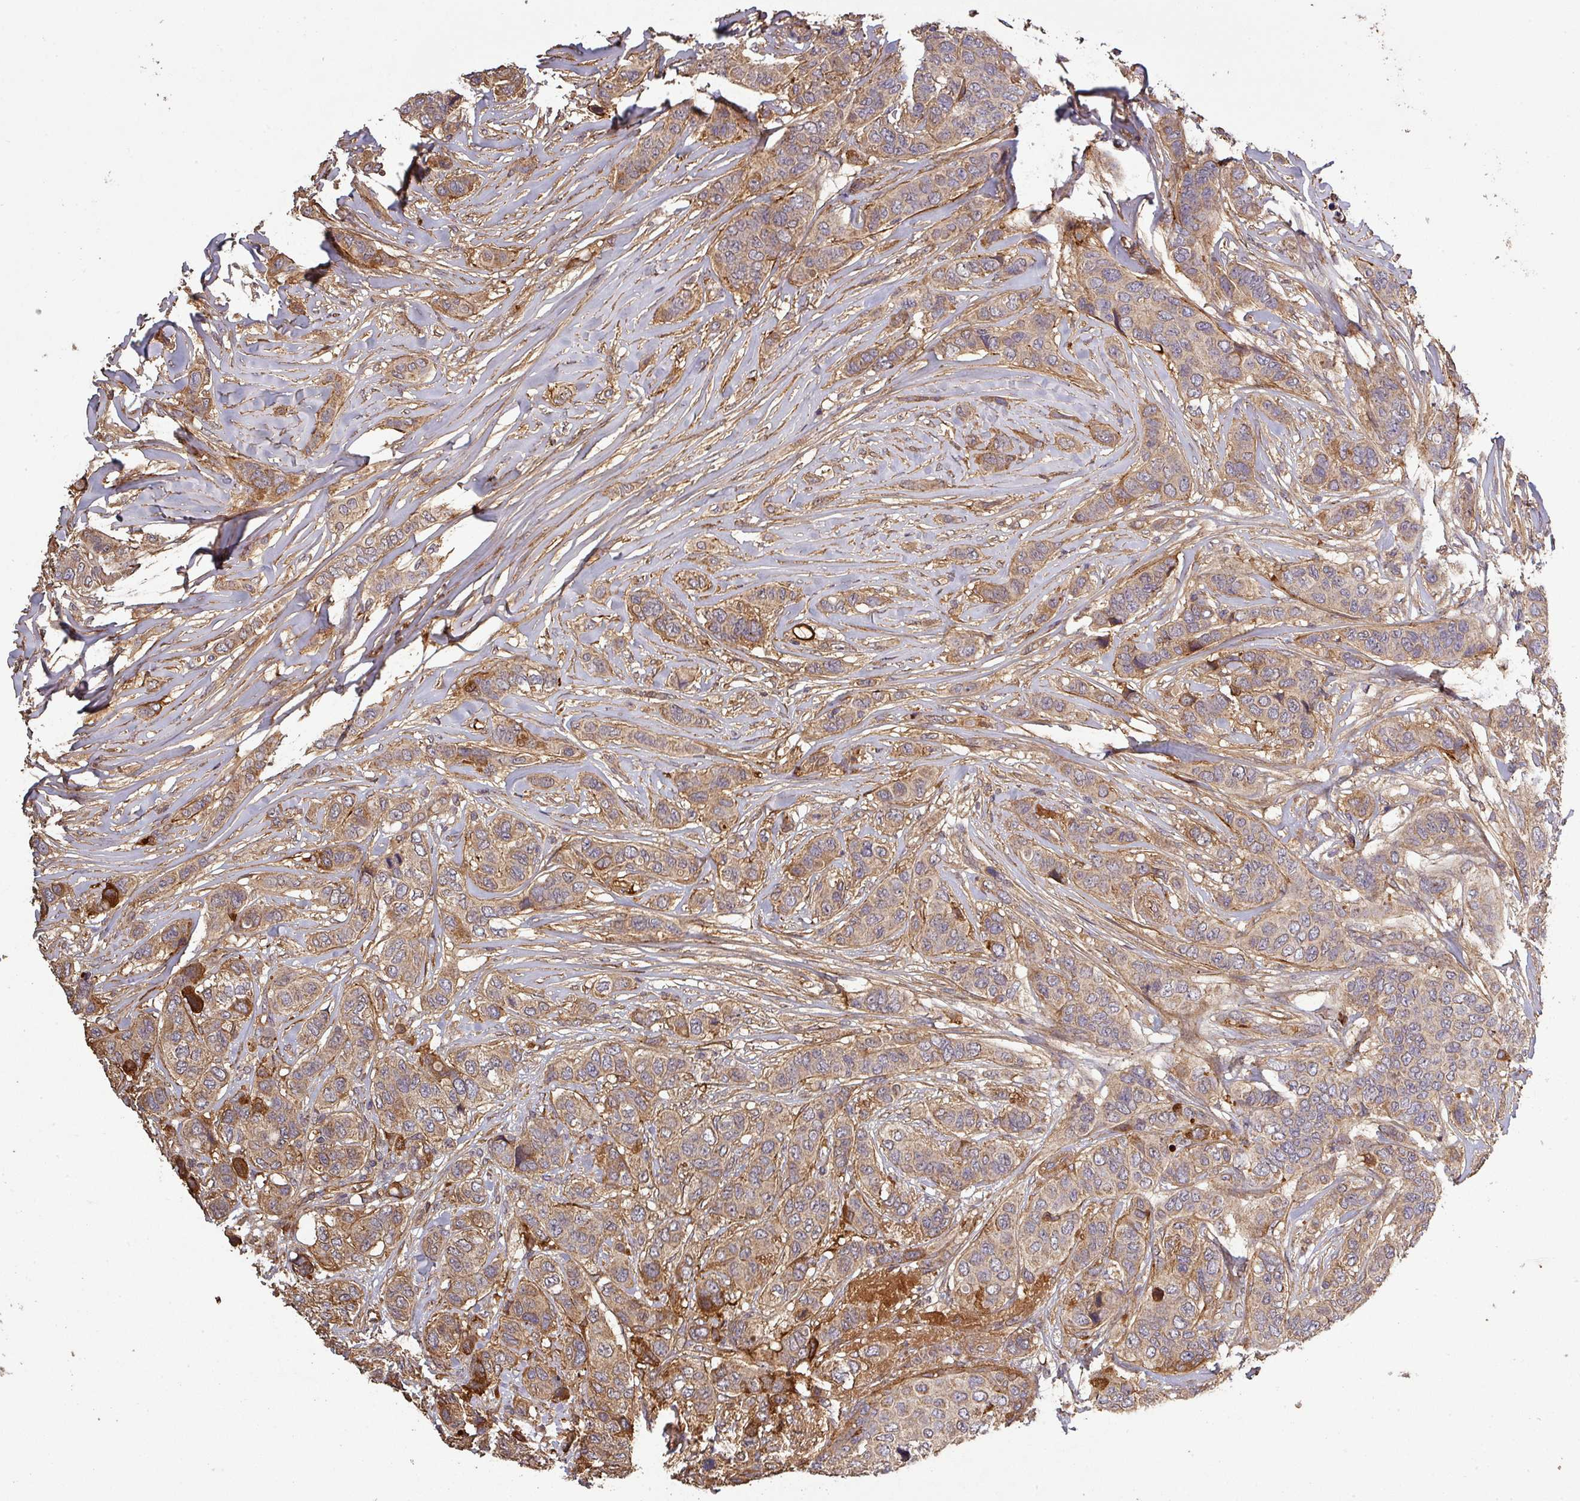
{"staining": {"intensity": "weak", "quantity": ">75%", "location": "cytoplasmic/membranous"}, "tissue": "breast cancer", "cell_type": "Tumor cells", "image_type": "cancer", "snomed": [{"axis": "morphology", "description": "Lobular carcinoma"}, {"axis": "topography", "description": "Breast"}], "caption": "Protein analysis of lobular carcinoma (breast) tissue shows weak cytoplasmic/membranous positivity in about >75% of tumor cells.", "gene": "ISLR", "patient": {"sex": "female", "age": 51}}